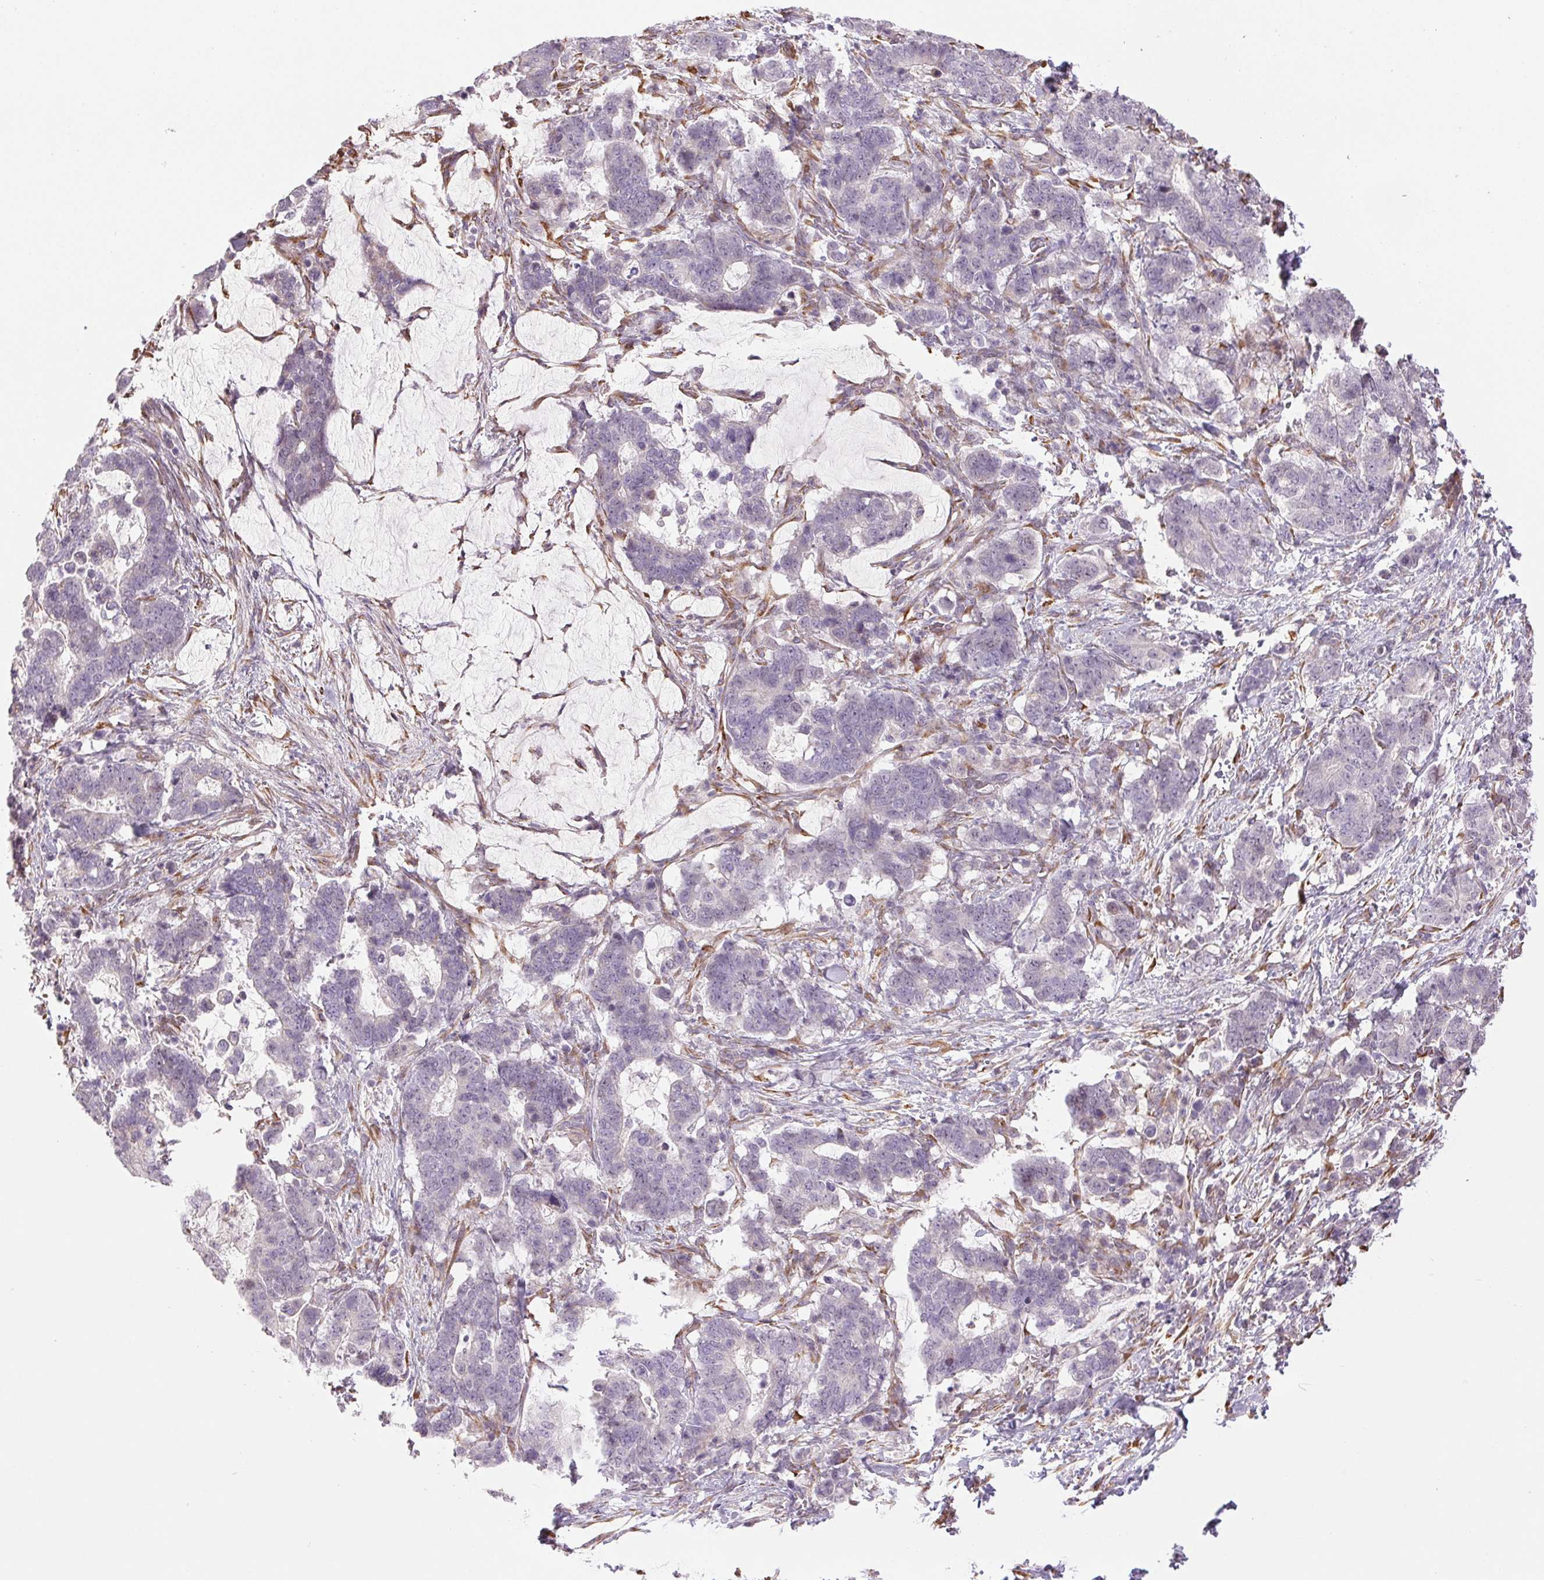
{"staining": {"intensity": "negative", "quantity": "none", "location": "none"}, "tissue": "stomach cancer", "cell_type": "Tumor cells", "image_type": "cancer", "snomed": [{"axis": "morphology", "description": "Normal tissue, NOS"}, {"axis": "morphology", "description": "Adenocarcinoma, NOS"}, {"axis": "topography", "description": "Stomach"}], "caption": "High power microscopy photomicrograph of an immunohistochemistry micrograph of adenocarcinoma (stomach), revealing no significant positivity in tumor cells.", "gene": "METTL17", "patient": {"sex": "female", "age": 64}}